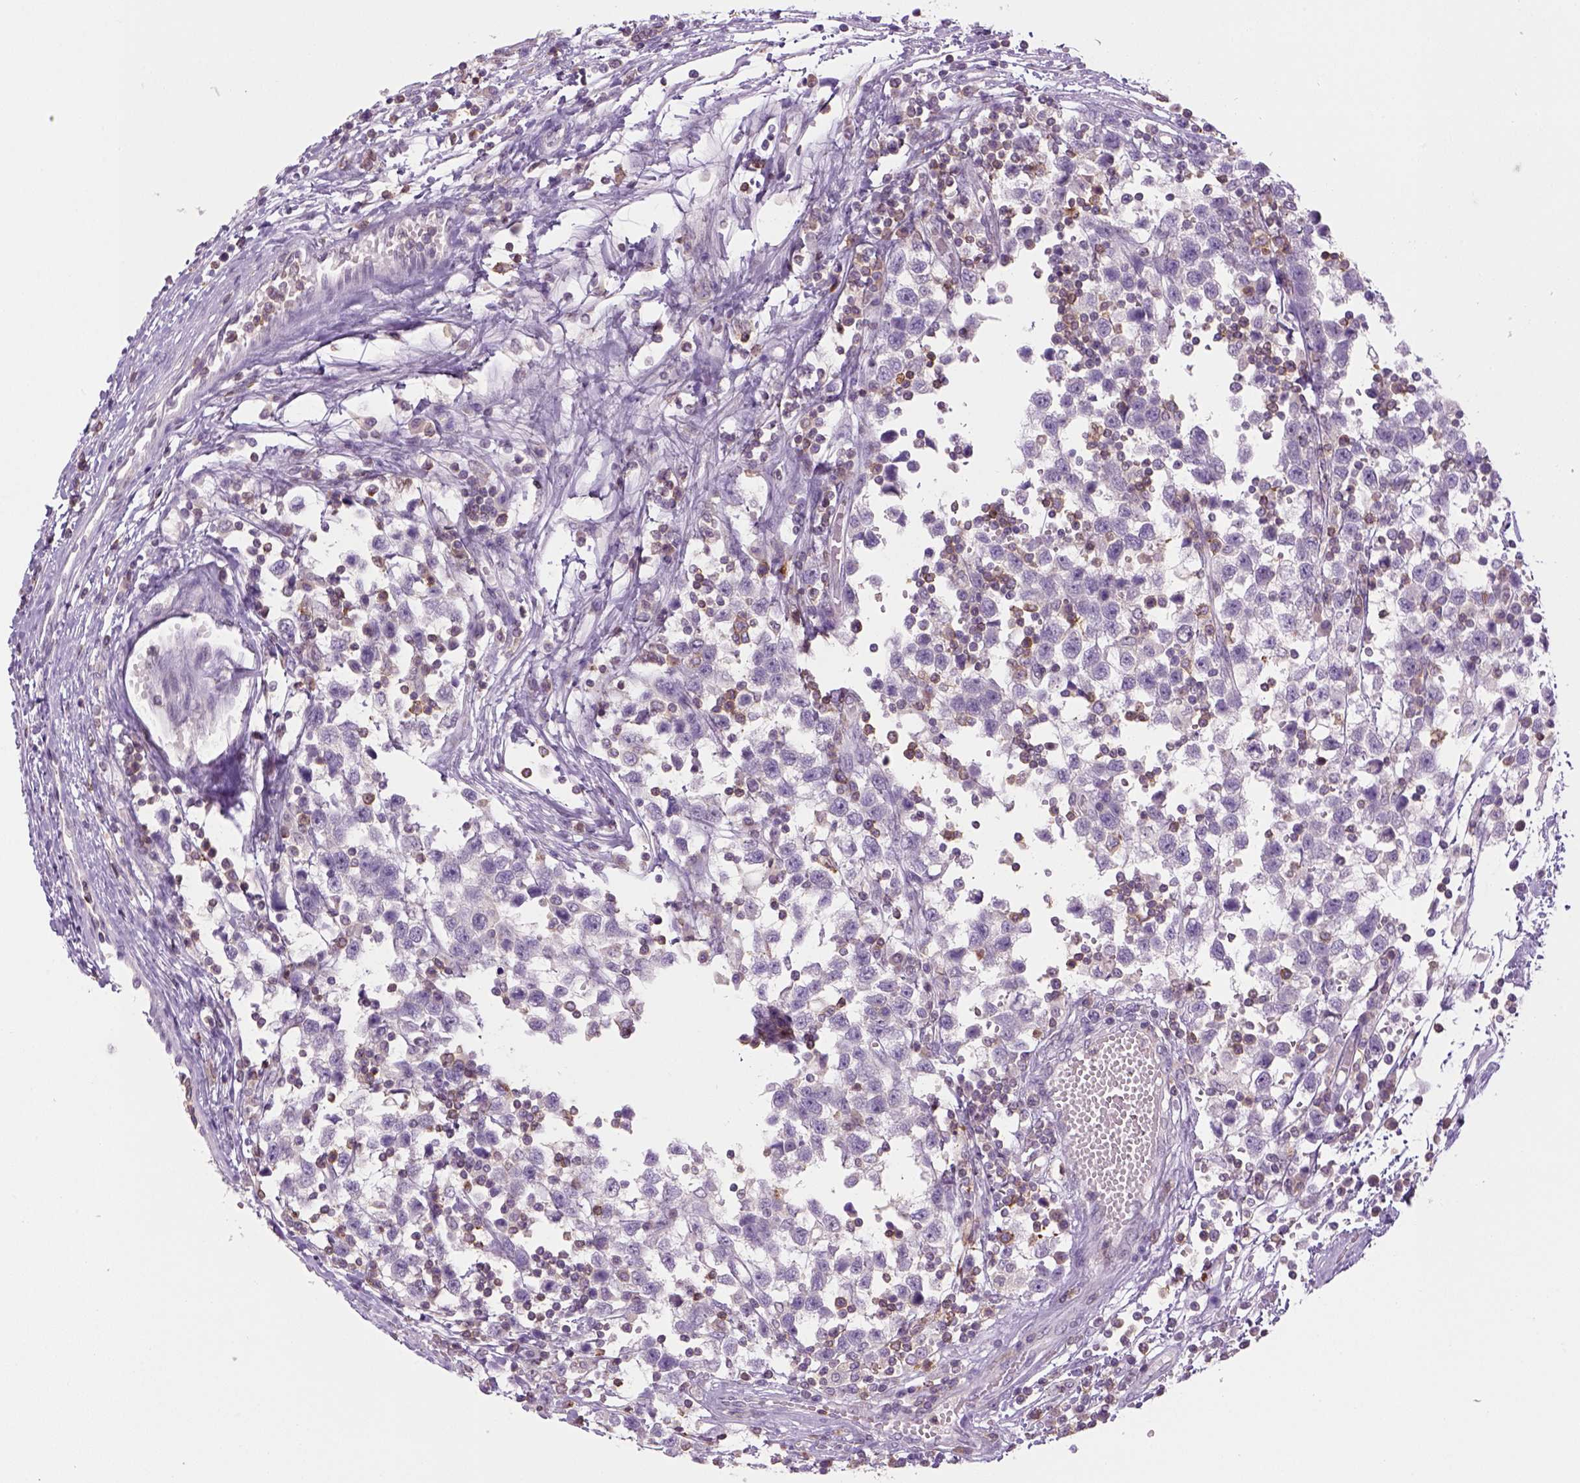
{"staining": {"intensity": "negative", "quantity": "none", "location": "none"}, "tissue": "testis cancer", "cell_type": "Tumor cells", "image_type": "cancer", "snomed": [{"axis": "morphology", "description": "Seminoma, NOS"}, {"axis": "topography", "description": "Testis"}], "caption": "The histopathology image displays no significant staining in tumor cells of testis cancer (seminoma).", "gene": "GOT1", "patient": {"sex": "male", "age": 34}}